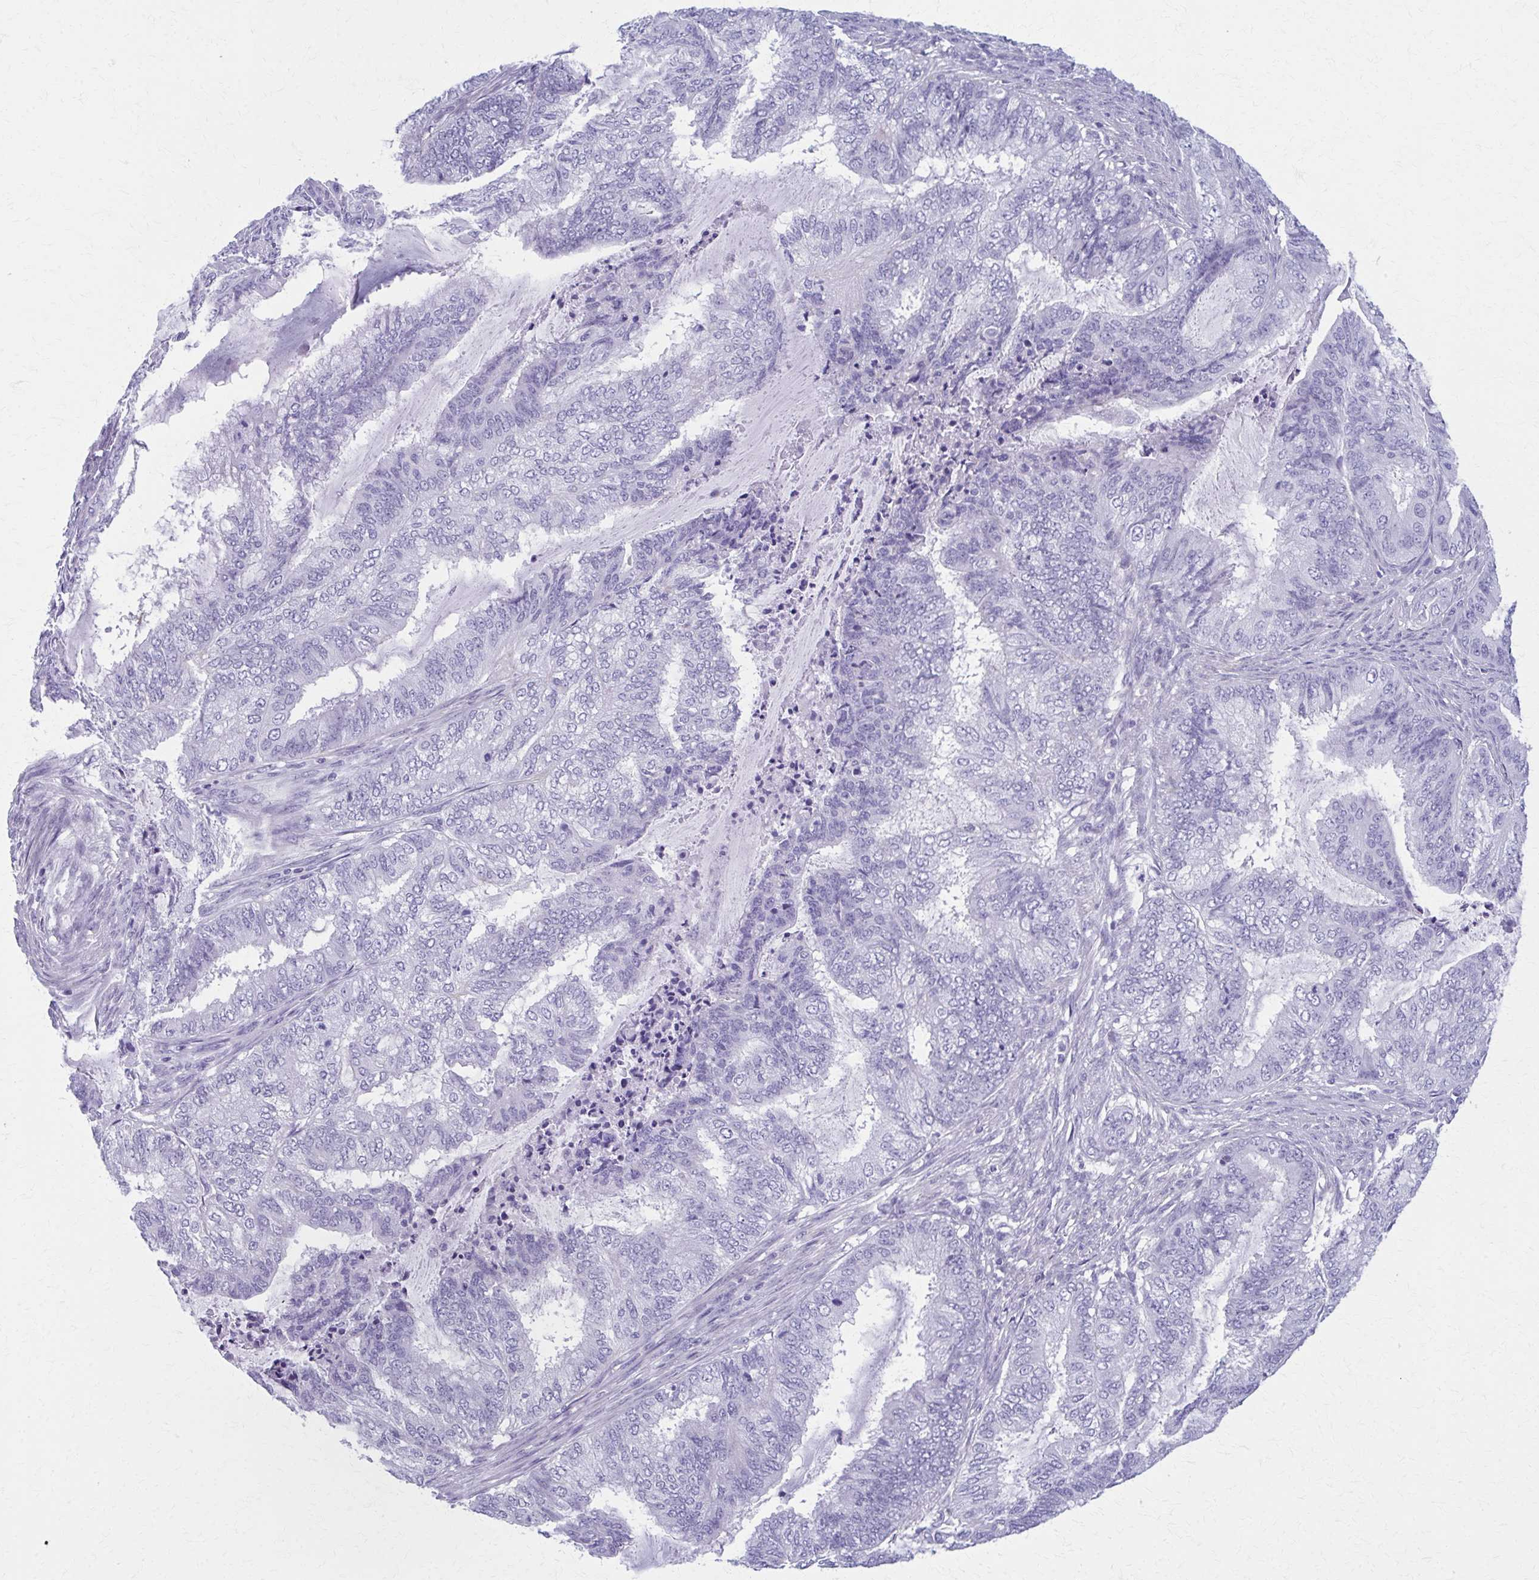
{"staining": {"intensity": "negative", "quantity": "none", "location": "none"}, "tissue": "endometrial cancer", "cell_type": "Tumor cells", "image_type": "cancer", "snomed": [{"axis": "morphology", "description": "Adenocarcinoma, NOS"}, {"axis": "topography", "description": "Endometrium"}], "caption": "Tumor cells are negative for brown protein staining in endometrial adenocarcinoma. Nuclei are stained in blue.", "gene": "MPLKIP", "patient": {"sex": "female", "age": 51}}